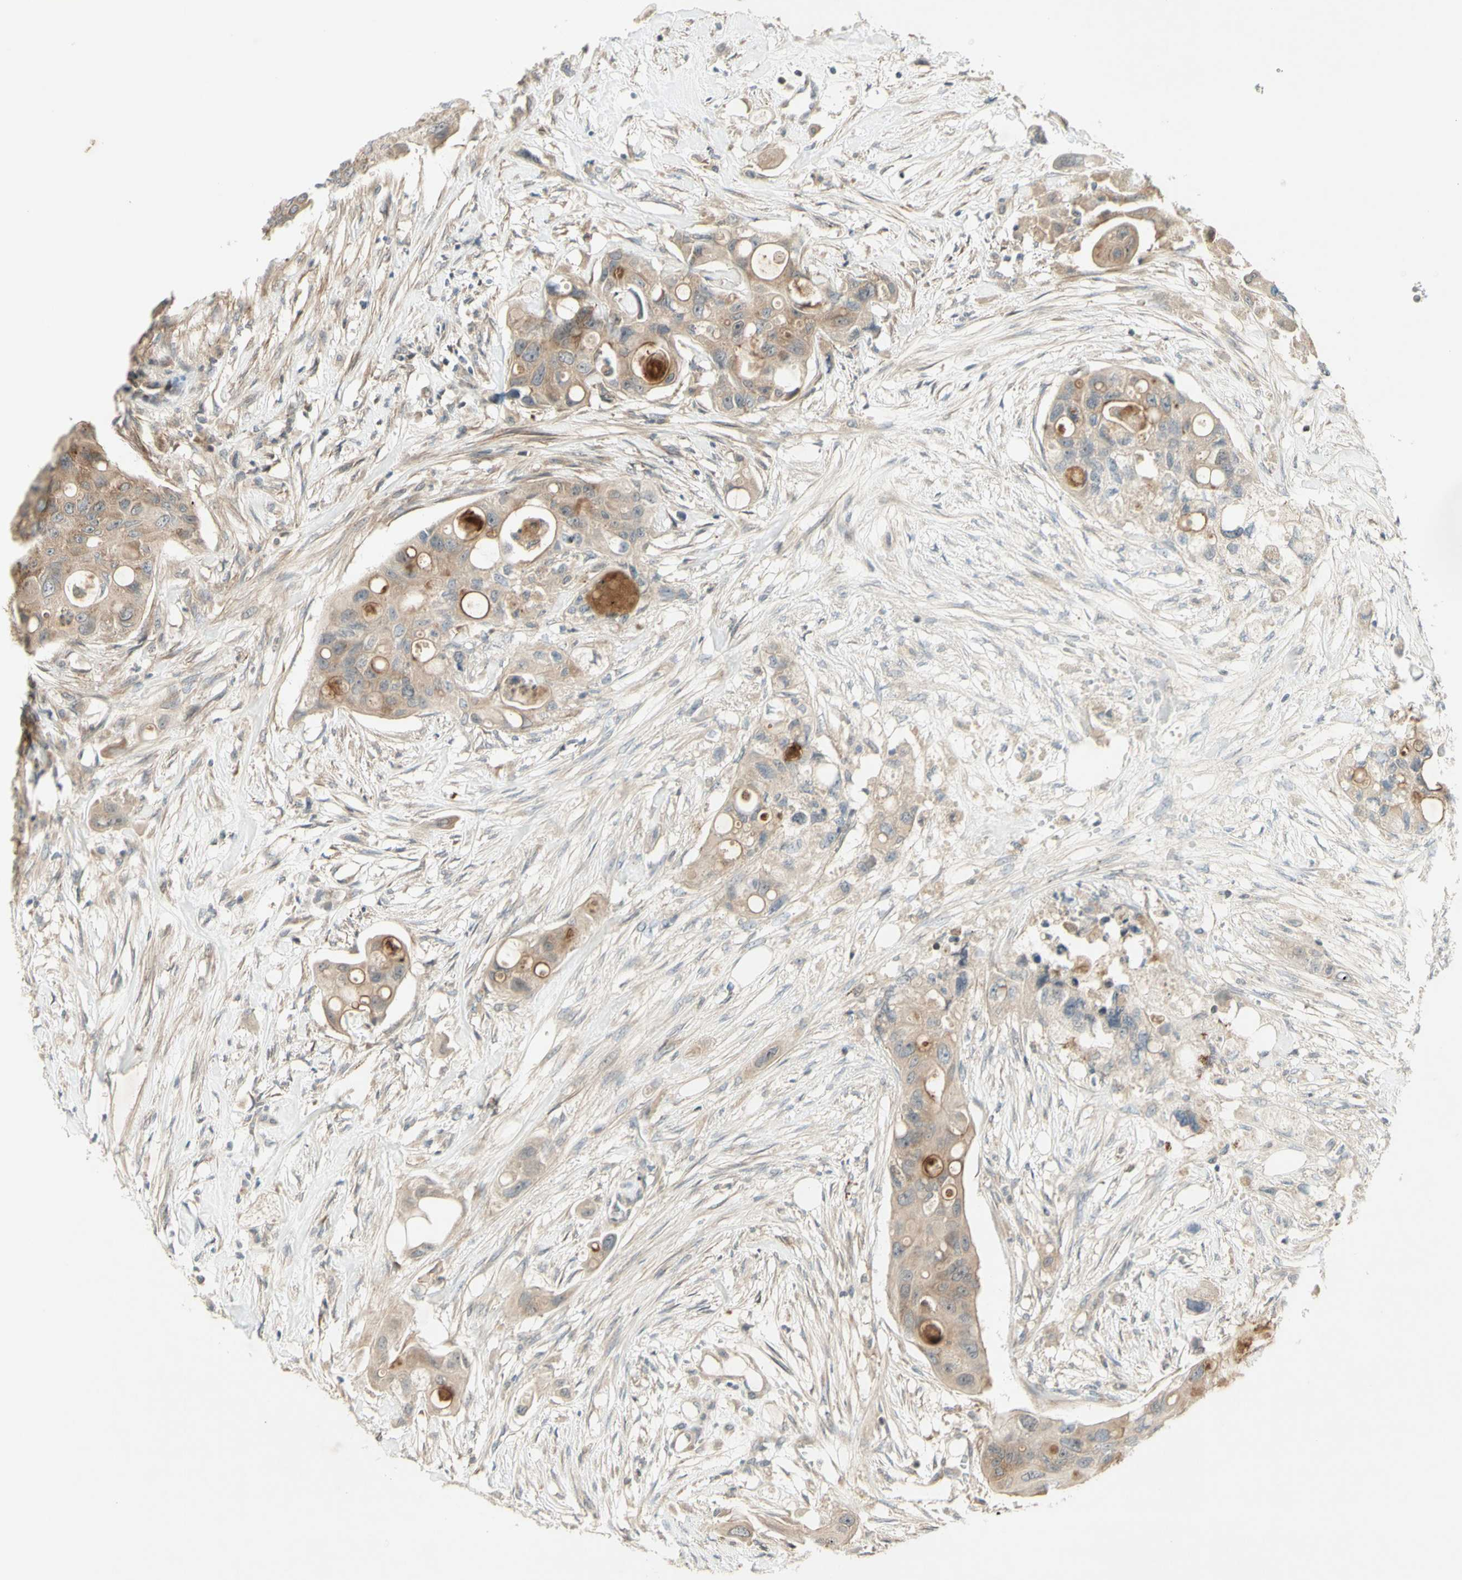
{"staining": {"intensity": "moderate", "quantity": "25%-75%", "location": "cytoplasmic/membranous"}, "tissue": "colorectal cancer", "cell_type": "Tumor cells", "image_type": "cancer", "snomed": [{"axis": "morphology", "description": "Adenocarcinoma, NOS"}, {"axis": "topography", "description": "Colon"}], "caption": "Immunohistochemical staining of adenocarcinoma (colorectal) shows medium levels of moderate cytoplasmic/membranous expression in about 25%-75% of tumor cells.", "gene": "ETF1", "patient": {"sex": "female", "age": 57}}